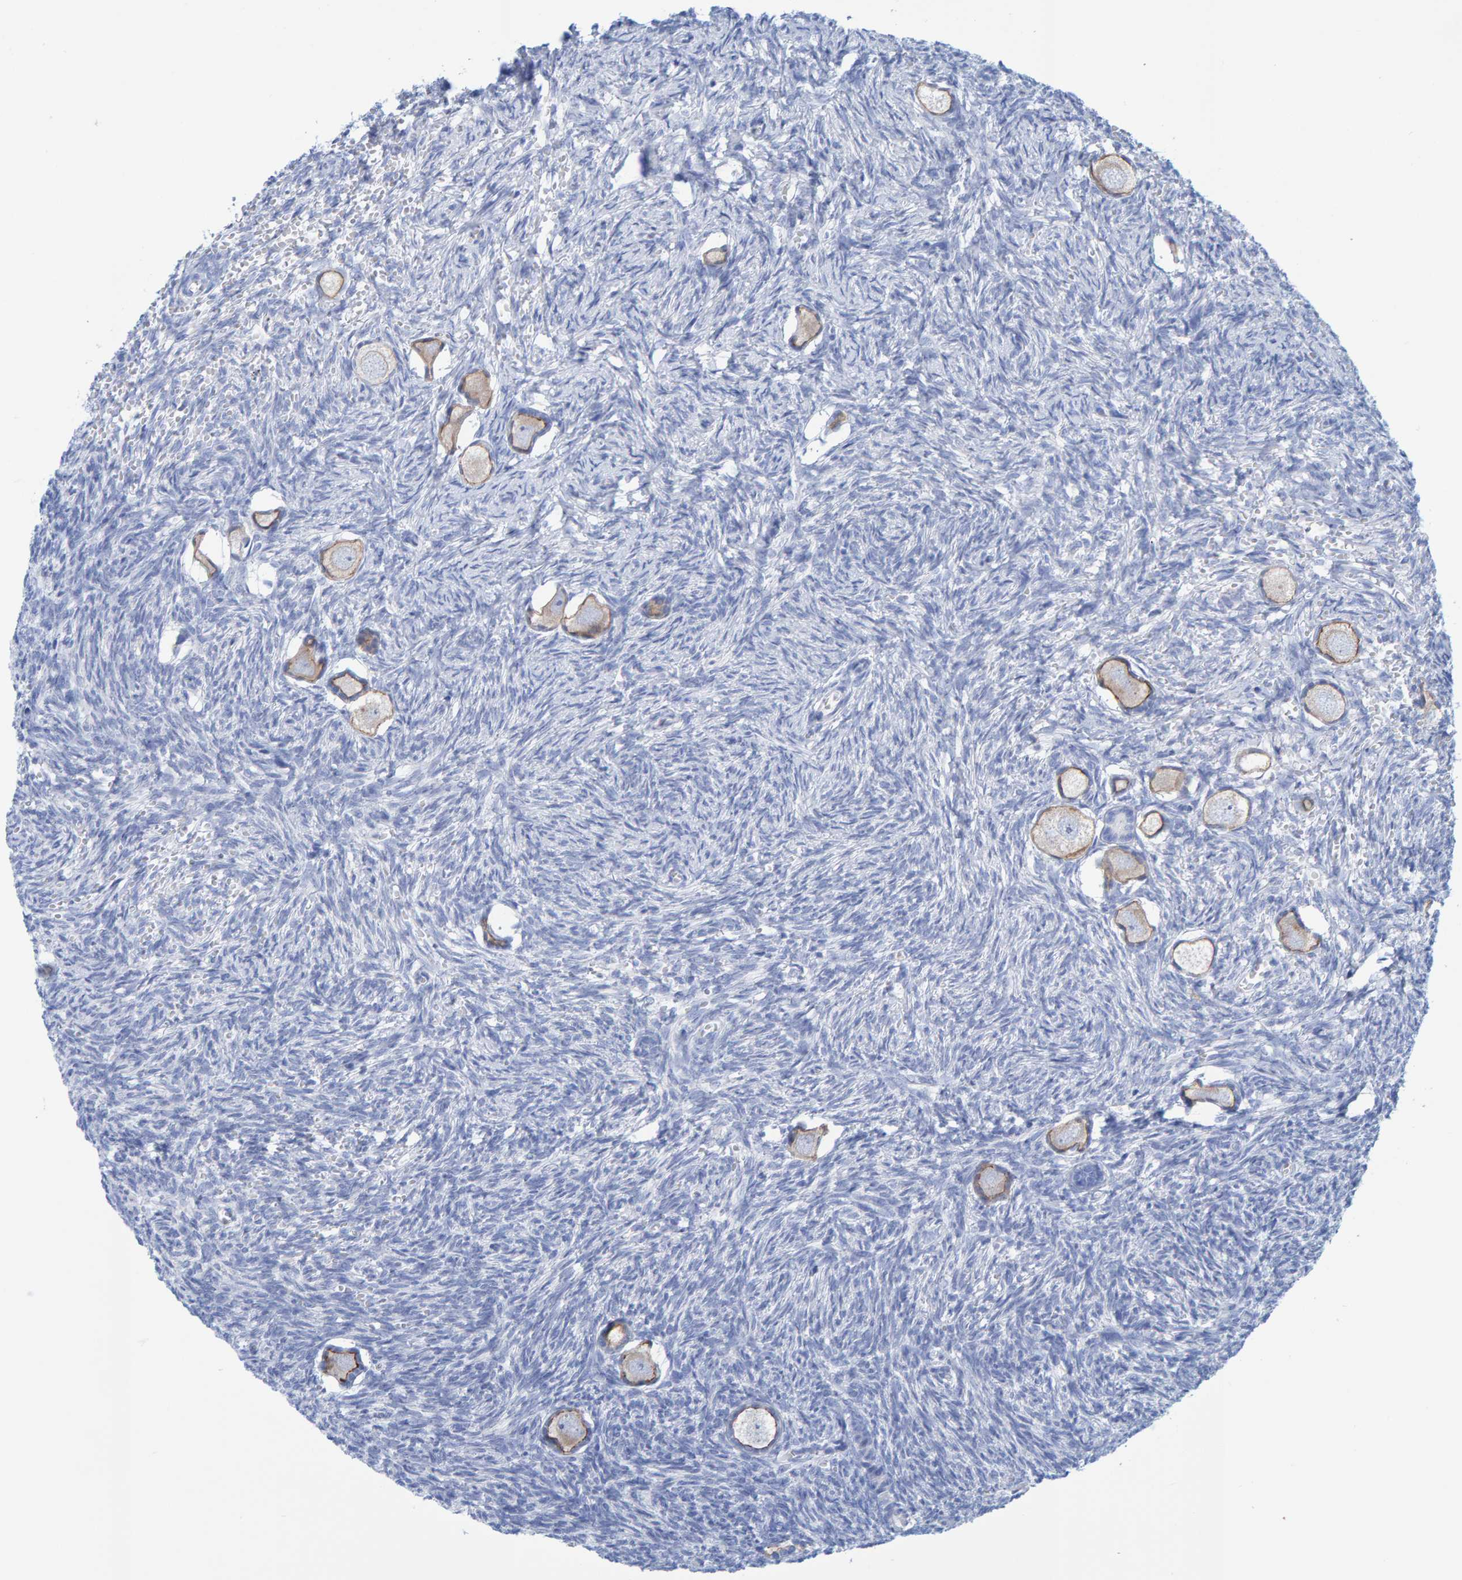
{"staining": {"intensity": "moderate", "quantity": ">75%", "location": "cytoplasmic/membranous"}, "tissue": "ovary", "cell_type": "Follicle cells", "image_type": "normal", "snomed": [{"axis": "morphology", "description": "Normal tissue, NOS"}, {"axis": "topography", "description": "Ovary"}], "caption": "Protein staining of normal ovary exhibits moderate cytoplasmic/membranous positivity in approximately >75% of follicle cells.", "gene": "JAKMIP3", "patient": {"sex": "female", "age": 27}}